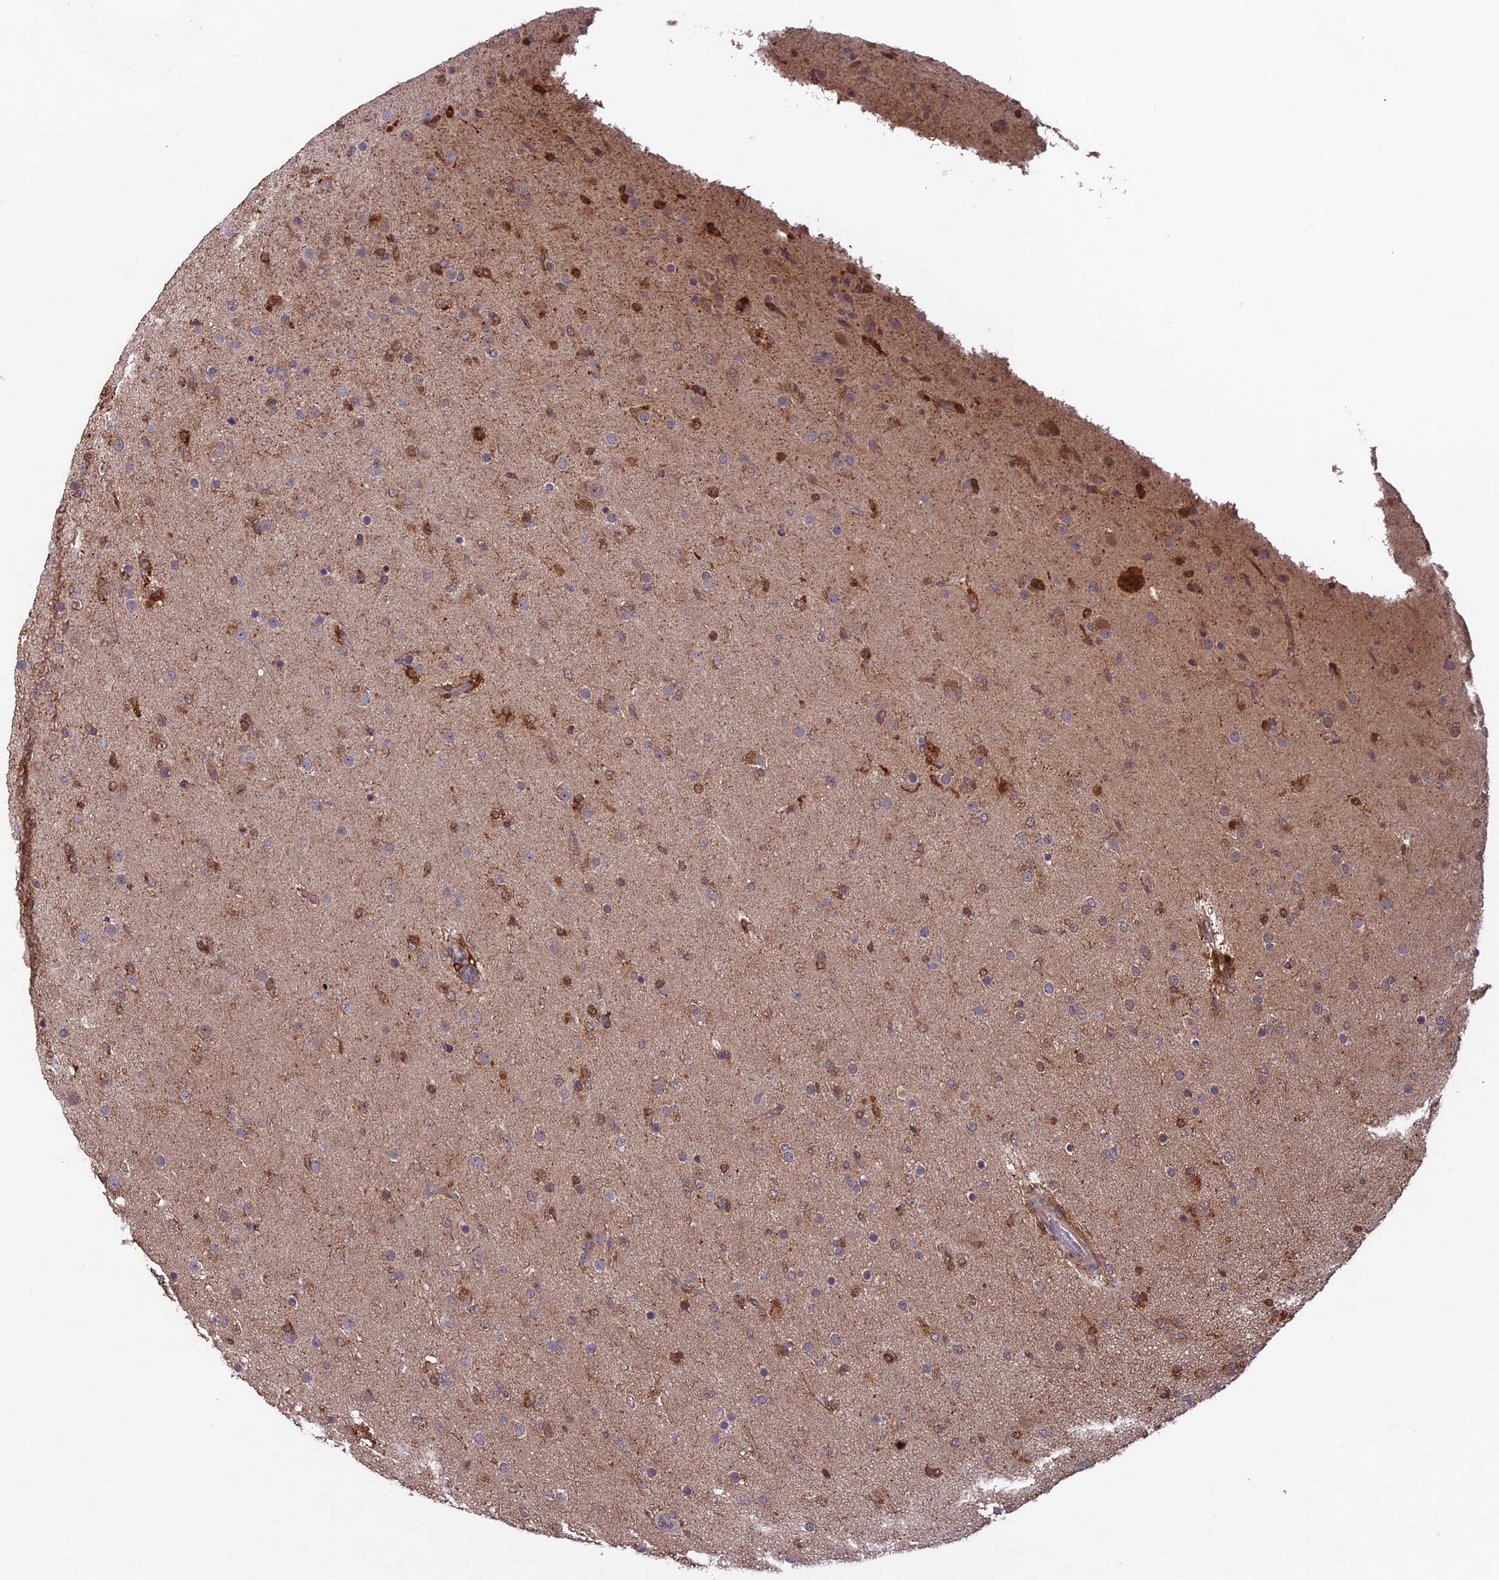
{"staining": {"intensity": "negative", "quantity": "none", "location": "none"}, "tissue": "glioma", "cell_type": "Tumor cells", "image_type": "cancer", "snomed": [{"axis": "morphology", "description": "Glioma, malignant, Low grade"}, {"axis": "topography", "description": "Brain"}], "caption": "The histopathology image demonstrates no staining of tumor cells in glioma.", "gene": "MAST2", "patient": {"sex": "male", "age": 65}}